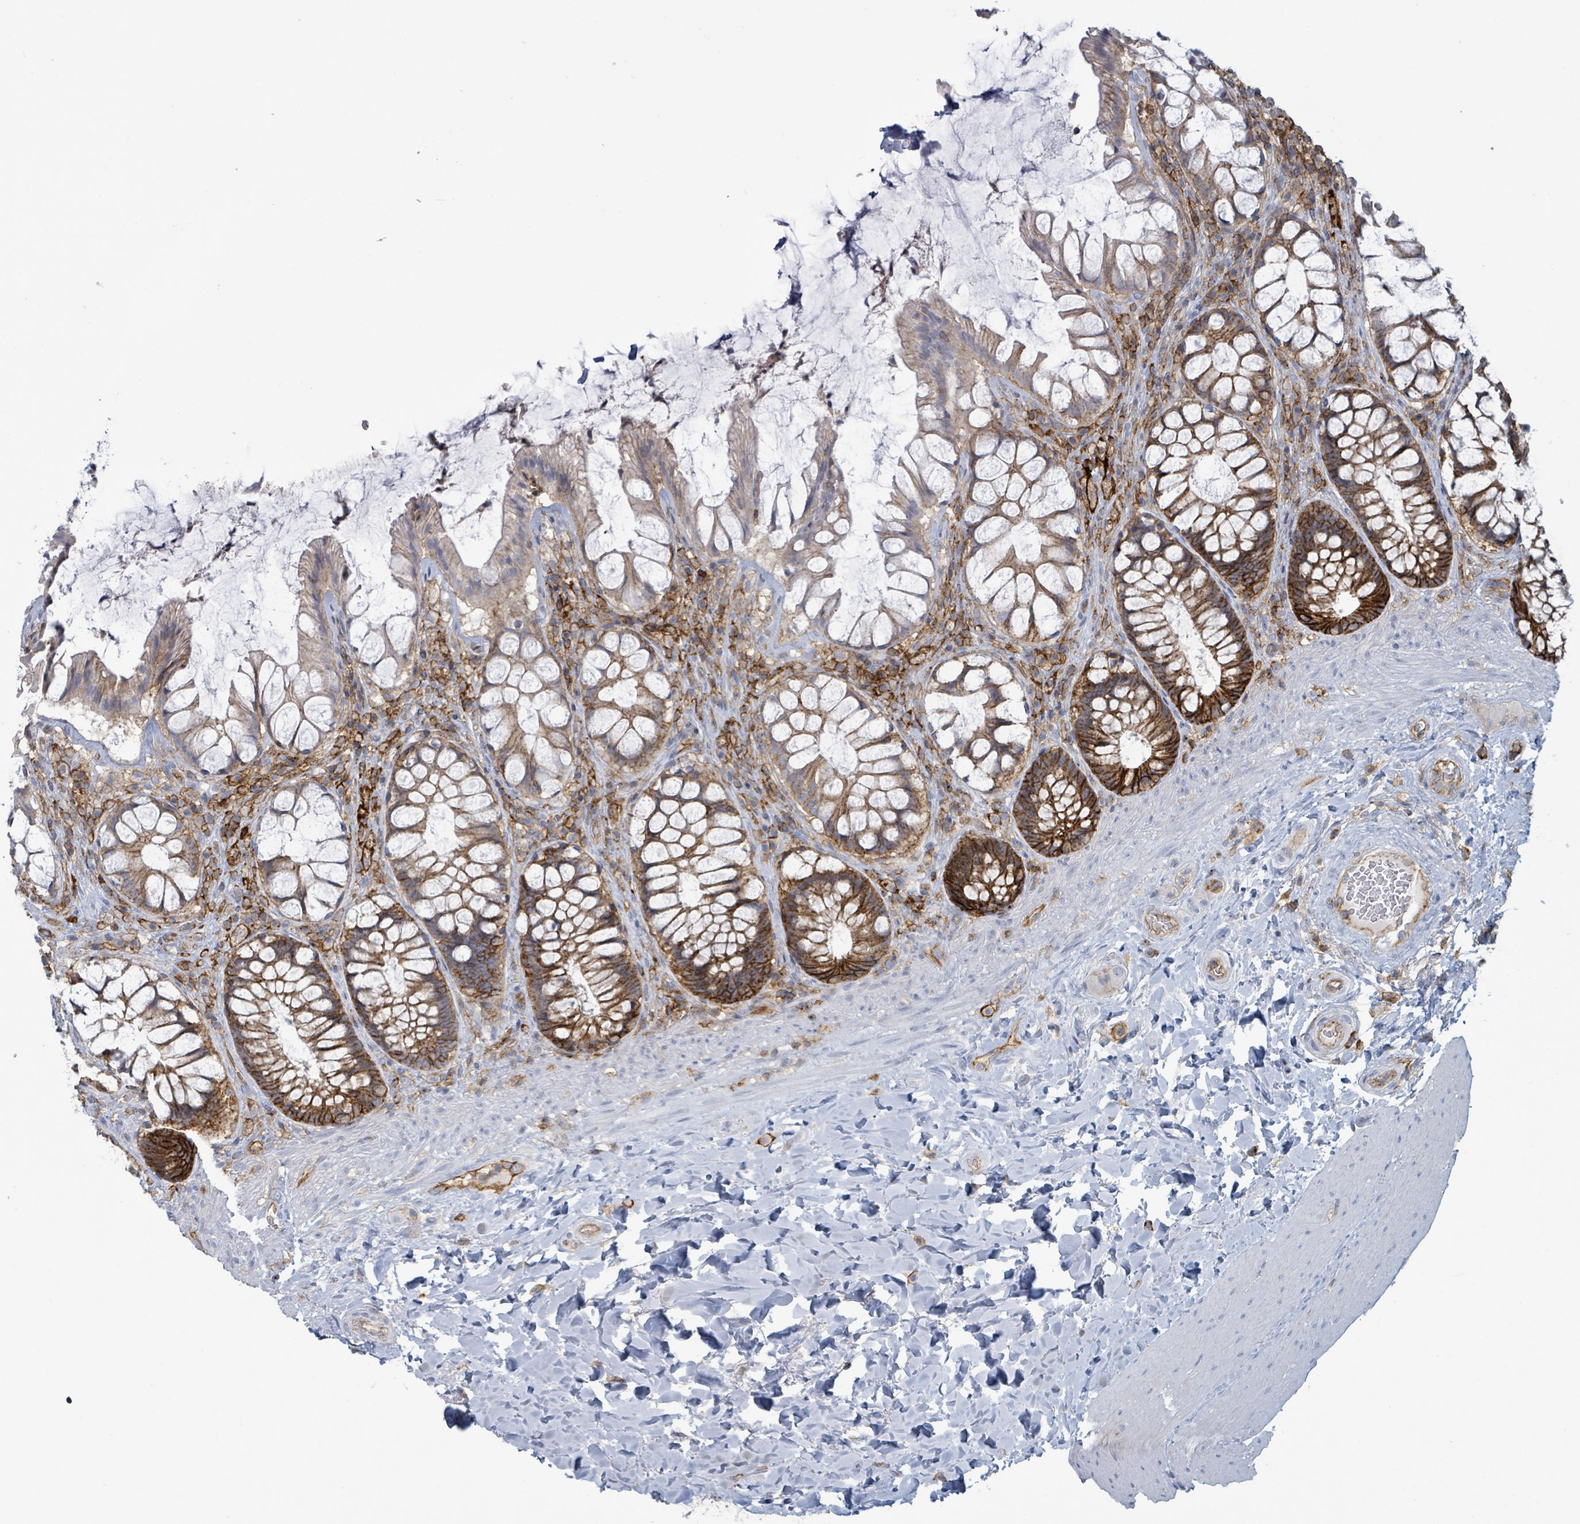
{"staining": {"intensity": "strong", "quantity": "25%-75%", "location": "cytoplasmic/membranous"}, "tissue": "rectum", "cell_type": "Glandular cells", "image_type": "normal", "snomed": [{"axis": "morphology", "description": "Normal tissue, NOS"}, {"axis": "topography", "description": "Rectum"}], "caption": "A brown stain labels strong cytoplasmic/membranous expression of a protein in glandular cells of benign rectum.", "gene": "TNFRSF14", "patient": {"sex": "female", "age": 58}}